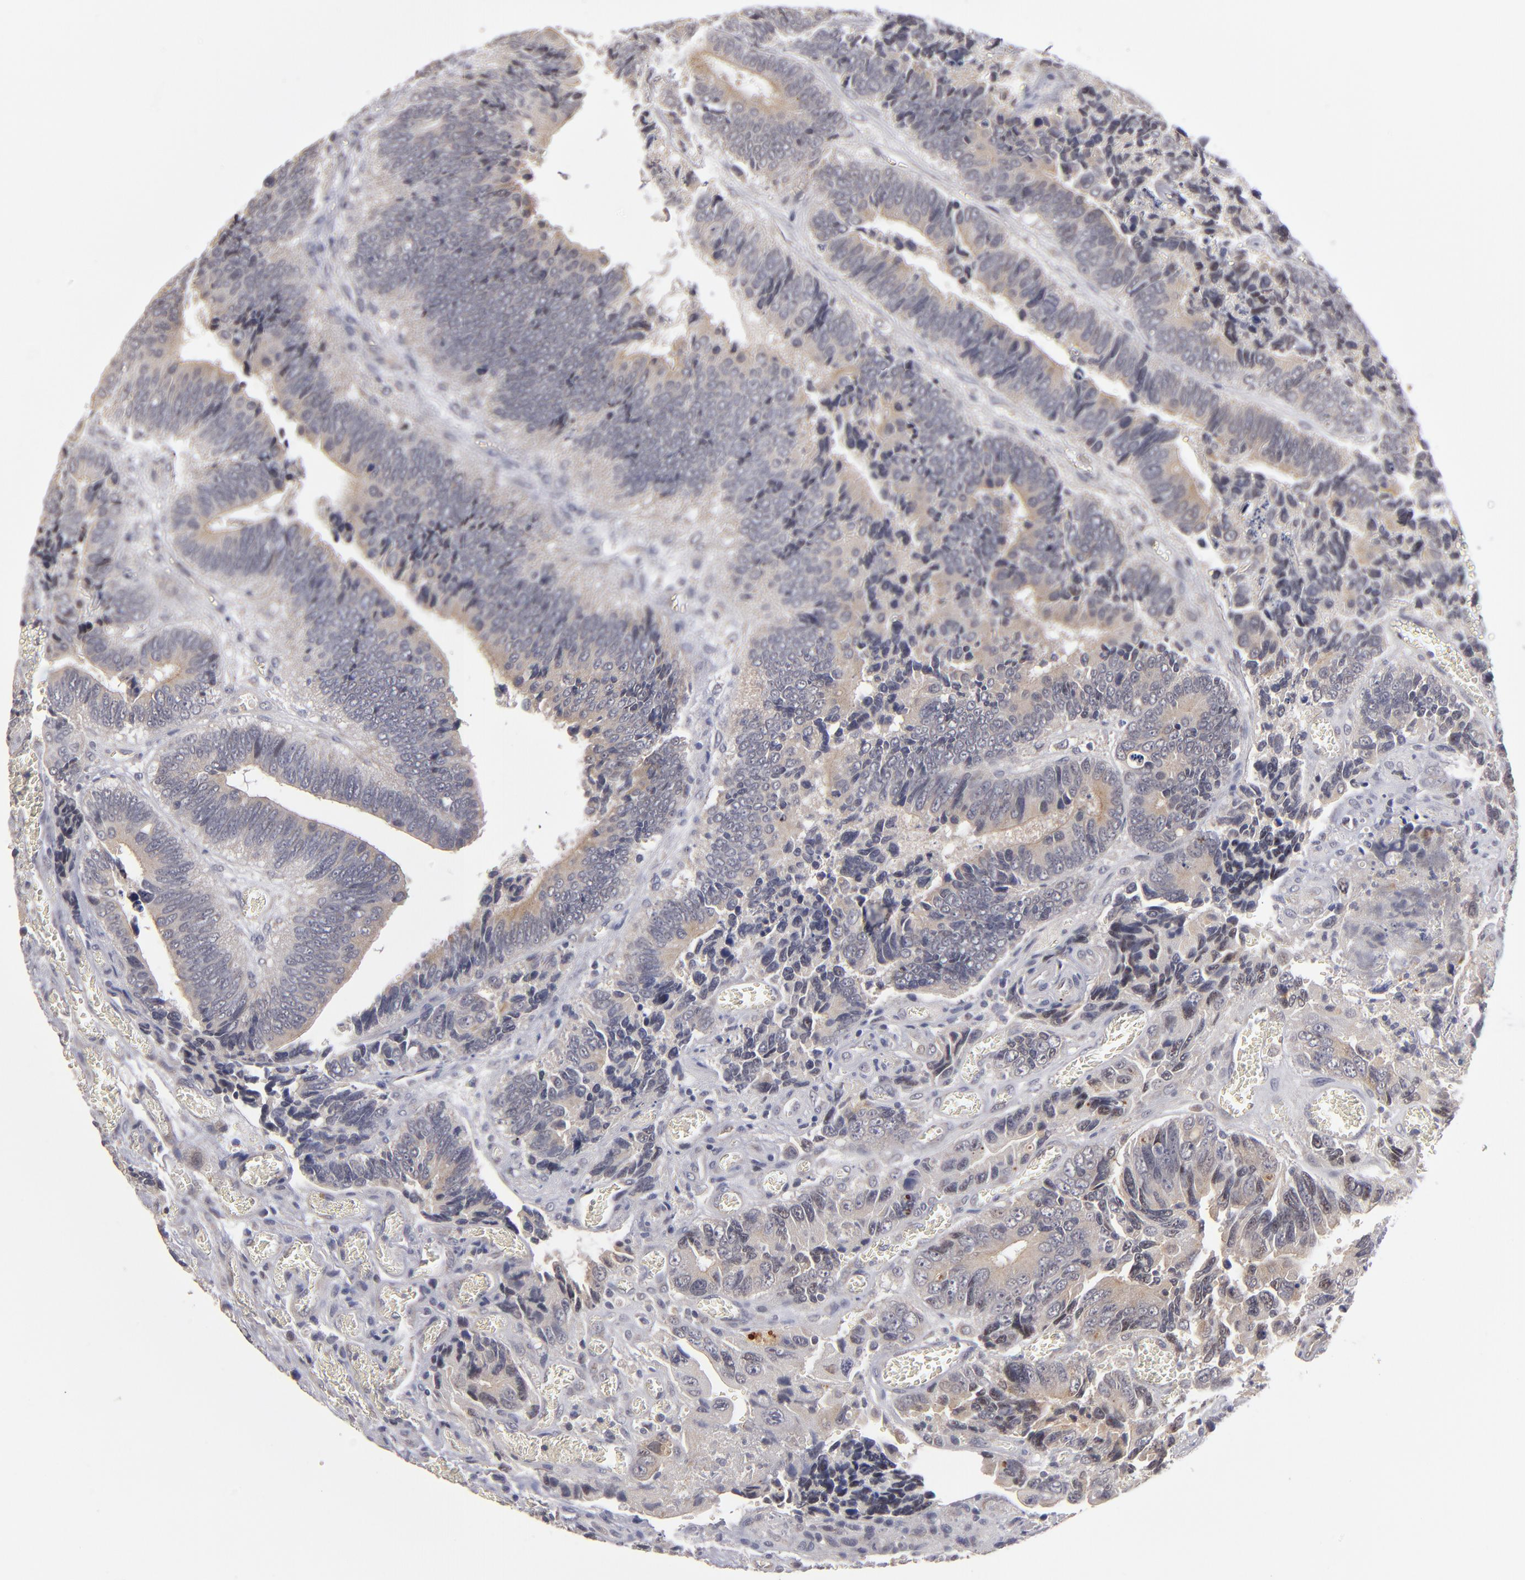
{"staining": {"intensity": "weak", "quantity": ">75%", "location": "cytoplasmic/membranous"}, "tissue": "colorectal cancer", "cell_type": "Tumor cells", "image_type": "cancer", "snomed": [{"axis": "morphology", "description": "Adenocarcinoma, NOS"}, {"axis": "topography", "description": "Colon"}], "caption": "Protein staining of colorectal cancer (adenocarcinoma) tissue reveals weak cytoplasmic/membranous staining in about >75% of tumor cells. (Brightfield microscopy of DAB IHC at high magnification).", "gene": "EXD2", "patient": {"sex": "male", "age": 72}}